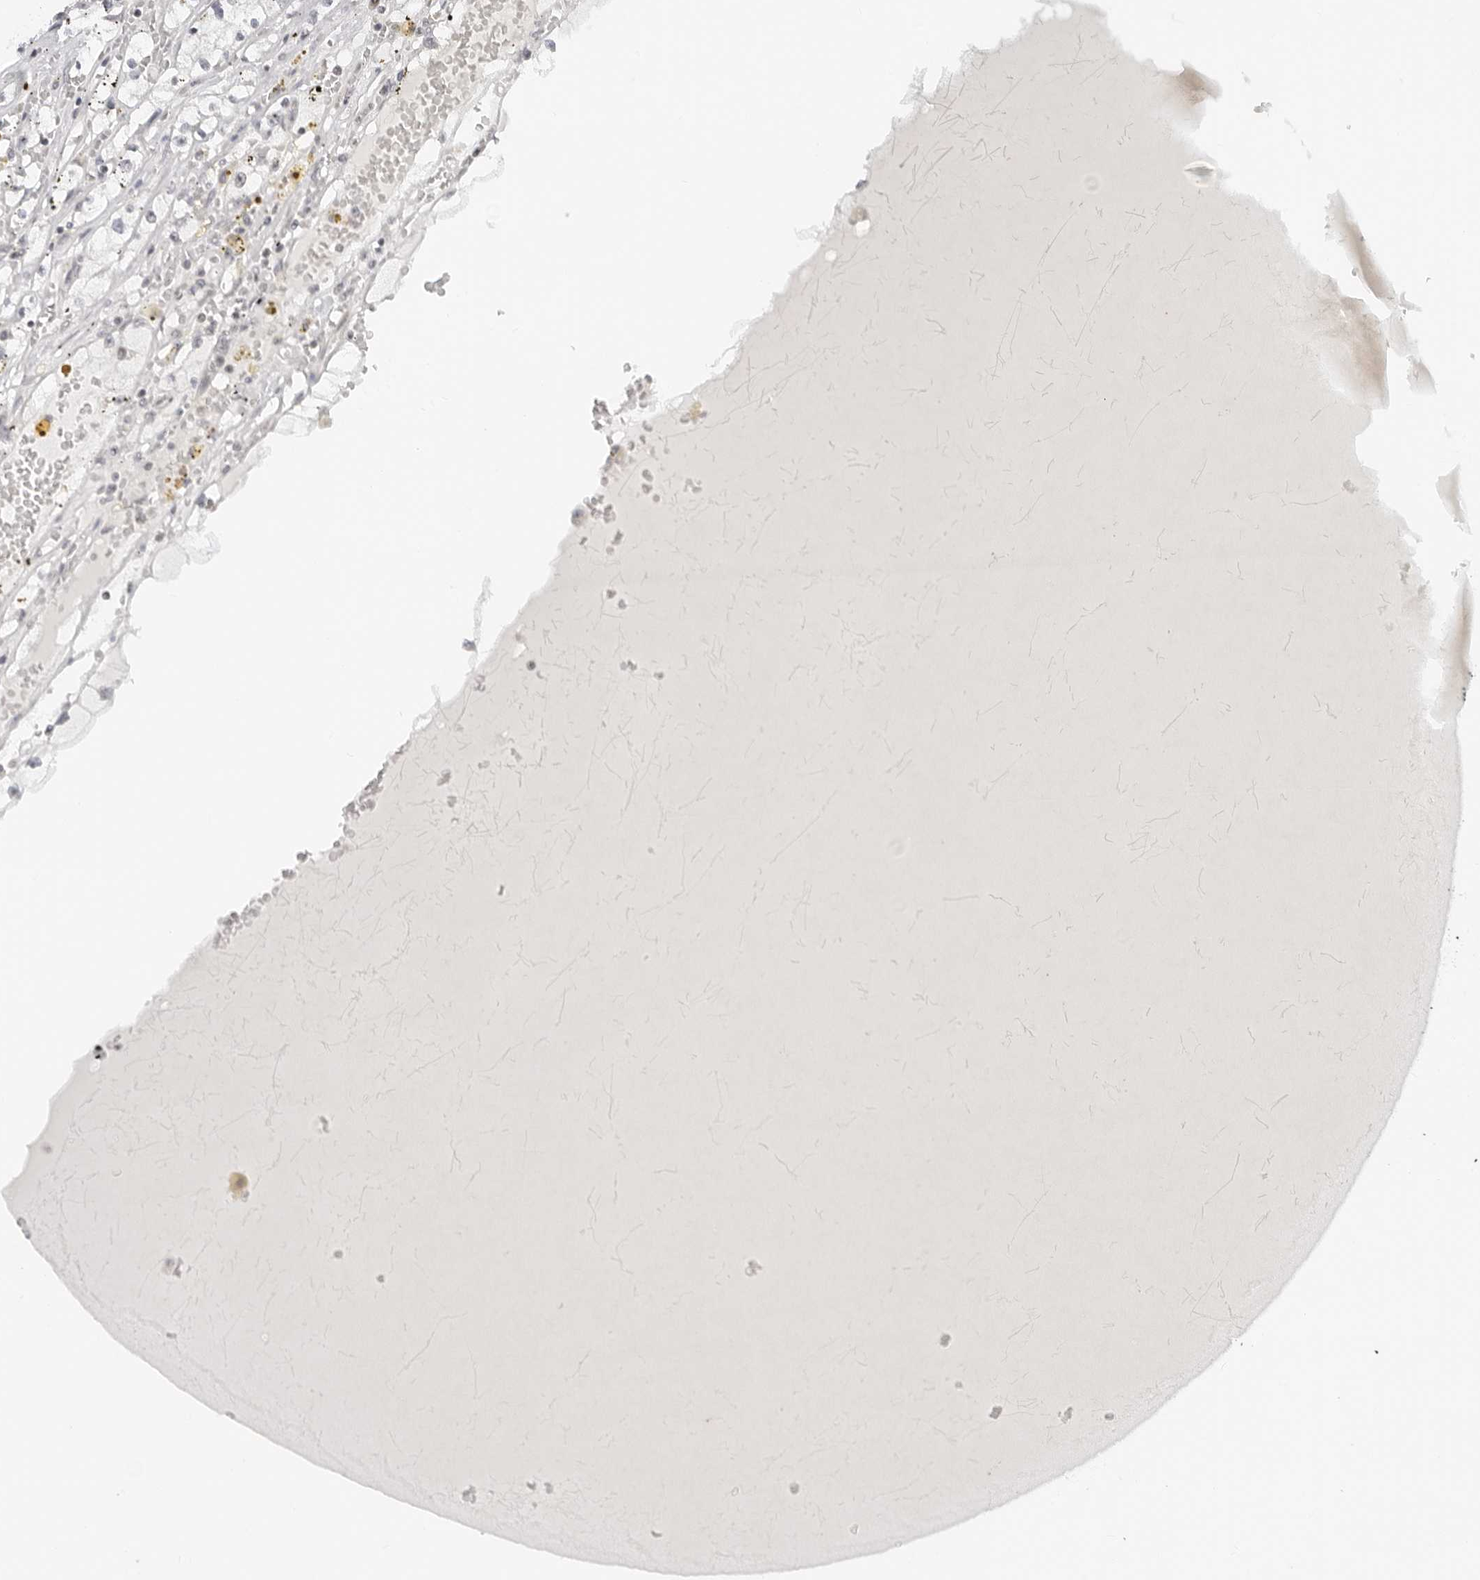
{"staining": {"intensity": "negative", "quantity": "none", "location": "none"}, "tissue": "renal cancer", "cell_type": "Tumor cells", "image_type": "cancer", "snomed": [{"axis": "morphology", "description": "Adenocarcinoma, NOS"}, {"axis": "topography", "description": "Kidney"}], "caption": "Tumor cells are negative for brown protein staining in adenocarcinoma (renal).", "gene": "TOX4", "patient": {"sex": "male", "age": 56}}